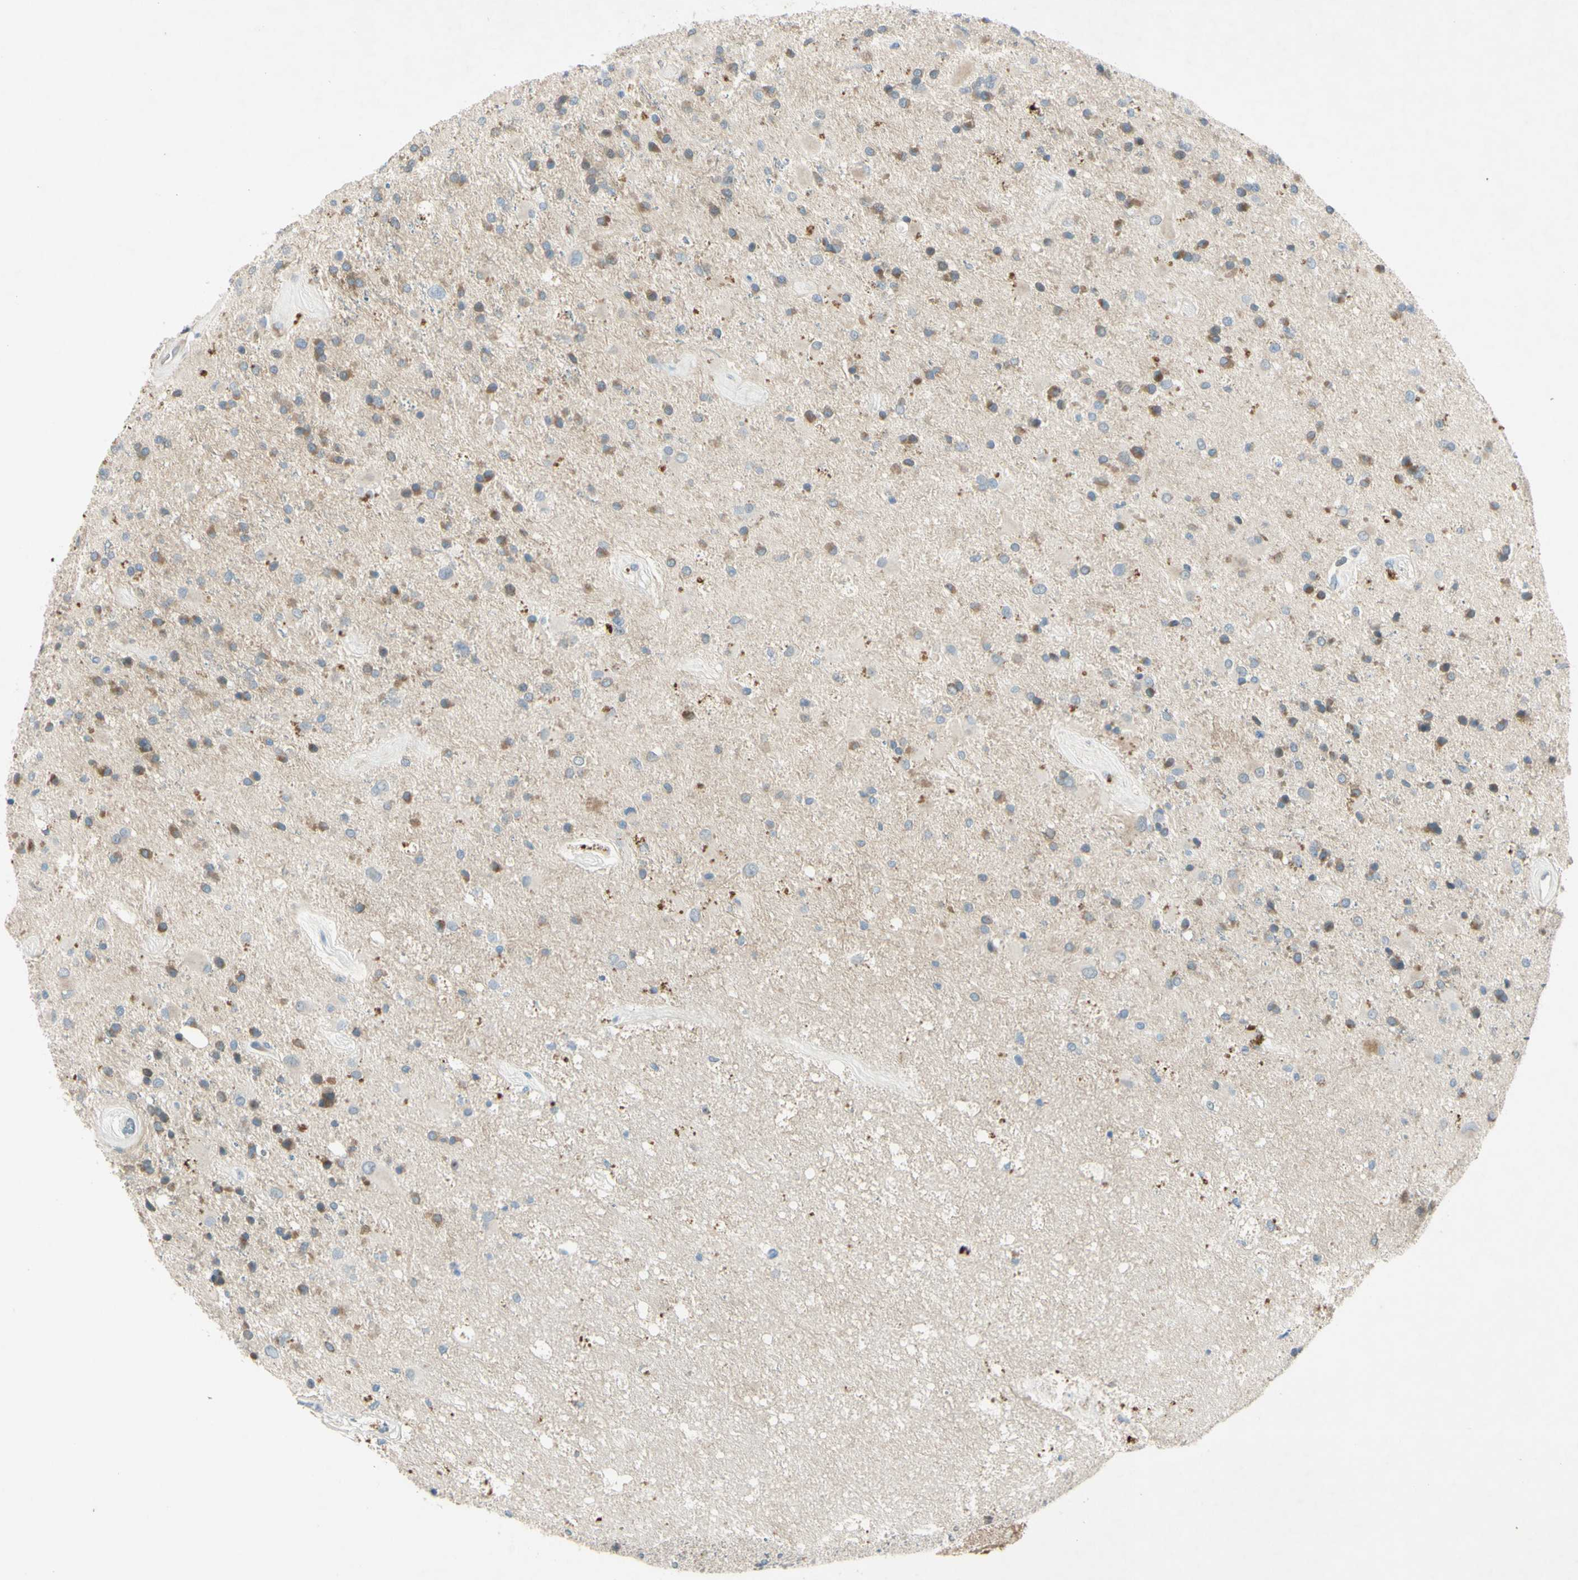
{"staining": {"intensity": "moderate", "quantity": "<25%", "location": "cytoplasmic/membranous"}, "tissue": "glioma", "cell_type": "Tumor cells", "image_type": "cancer", "snomed": [{"axis": "morphology", "description": "Glioma, malignant, Low grade"}, {"axis": "topography", "description": "Brain"}], "caption": "Tumor cells exhibit moderate cytoplasmic/membranous staining in approximately <25% of cells in malignant glioma (low-grade).", "gene": "AATK", "patient": {"sex": "male", "age": 58}}